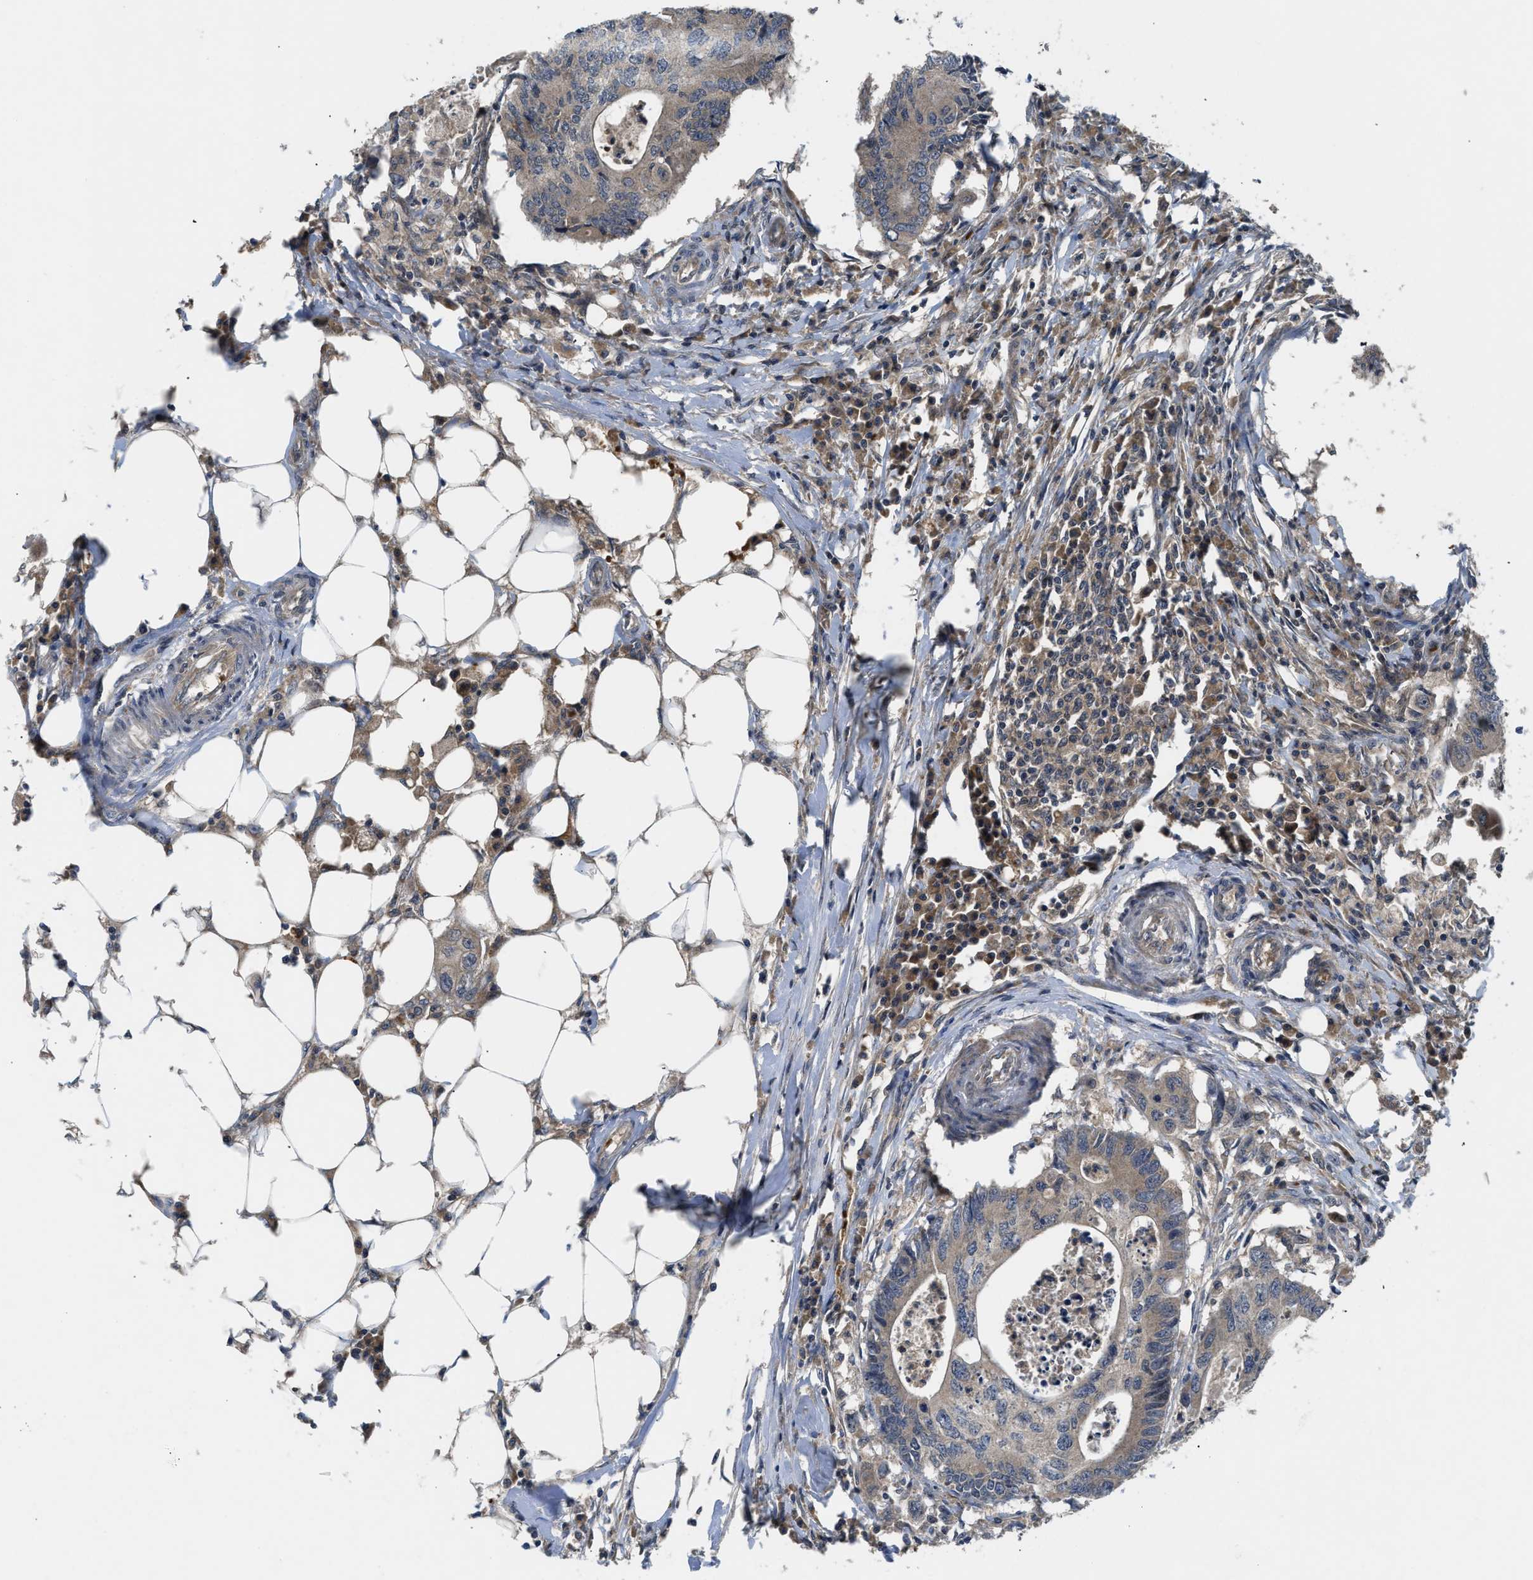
{"staining": {"intensity": "weak", "quantity": ">75%", "location": "cytoplasmic/membranous"}, "tissue": "colorectal cancer", "cell_type": "Tumor cells", "image_type": "cancer", "snomed": [{"axis": "morphology", "description": "Adenocarcinoma, NOS"}, {"axis": "topography", "description": "Colon"}], "caption": "Adenocarcinoma (colorectal) was stained to show a protein in brown. There is low levels of weak cytoplasmic/membranous positivity in approximately >75% of tumor cells. (DAB (3,3'-diaminobenzidine) IHC, brown staining for protein, blue staining for nuclei).", "gene": "PDE7A", "patient": {"sex": "male", "age": 71}}